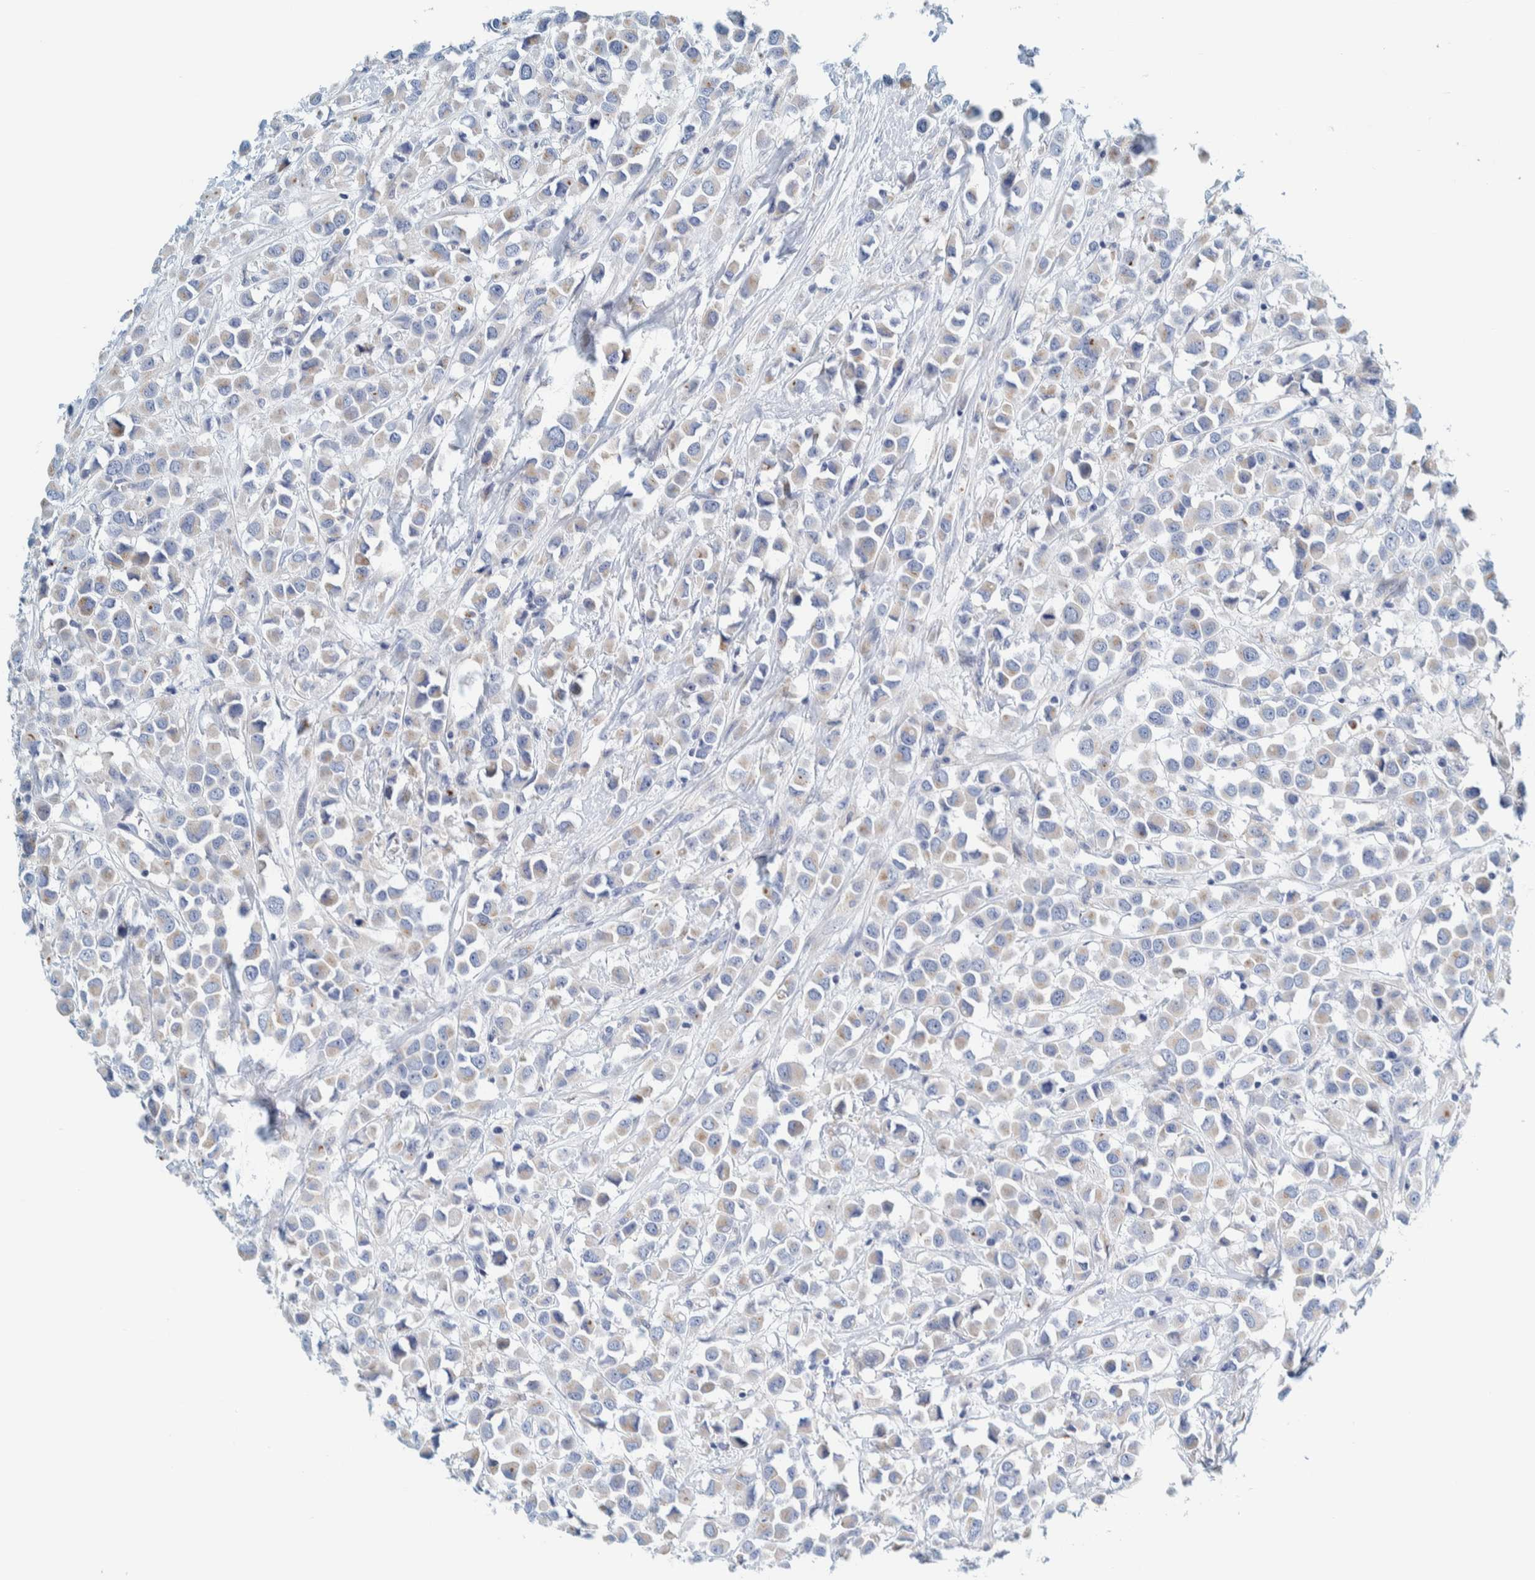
{"staining": {"intensity": "negative", "quantity": "none", "location": "none"}, "tissue": "breast cancer", "cell_type": "Tumor cells", "image_type": "cancer", "snomed": [{"axis": "morphology", "description": "Duct carcinoma"}, {"axis": "topography", "description": "Breast"}], "caption": "Immunohistochemistry histopathology image of neoplastic tissue: infiltrating ductal carcinoma (breast) stained with DAB displays no significant protein expression in tumor cells.", "gene": "MOG", "patient": {"sex": "female", "age": 61}}